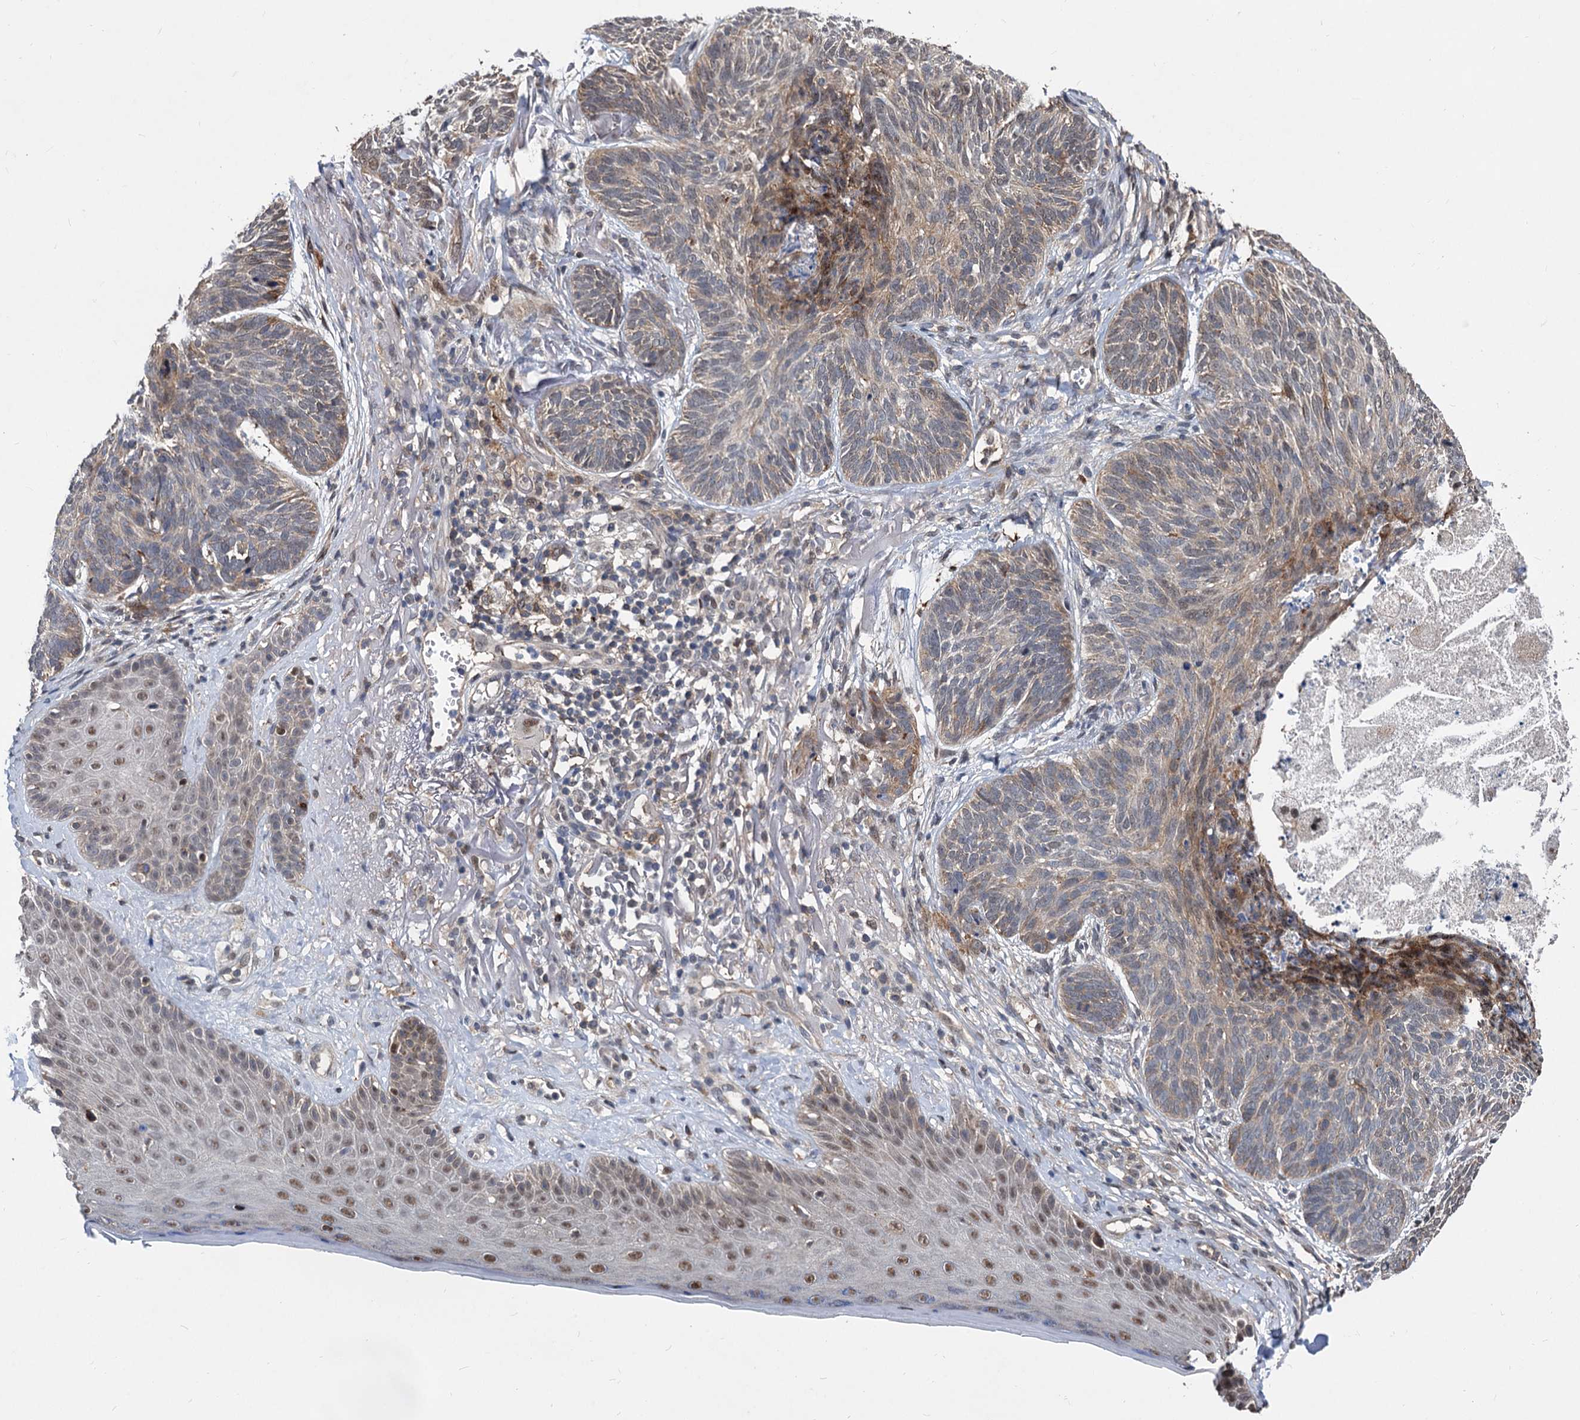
{"staining": {"intensity": "moderate", "quantity": "<25%", "location": "cytoplasmic/membranous,nuclear"}, "tissue": "skin cancer", "cell_type": "Tumor cells", "image_type": "cancer", "snomed": [{"axis": "morphology", "description": "Normal tissue, NOS"}, {"axis": "morphology", "description": "Basal cell carcinoma"}, {"axis": "topography", "description": "Skin"}], "caption": "High-power microscopy captured an IHC image of skin cancer, revealing moderate cytoplasmic/membranous and nuclear expression in about <25% of tumor cells. The staining was performed using DAB (3,3'-diaminobenzidine), with brown indicating positive protein expression. Nuclei are stained blue with hematoxylin.", "gene": "PSMD4", "patient": {"sex": "male", "age": 66}}